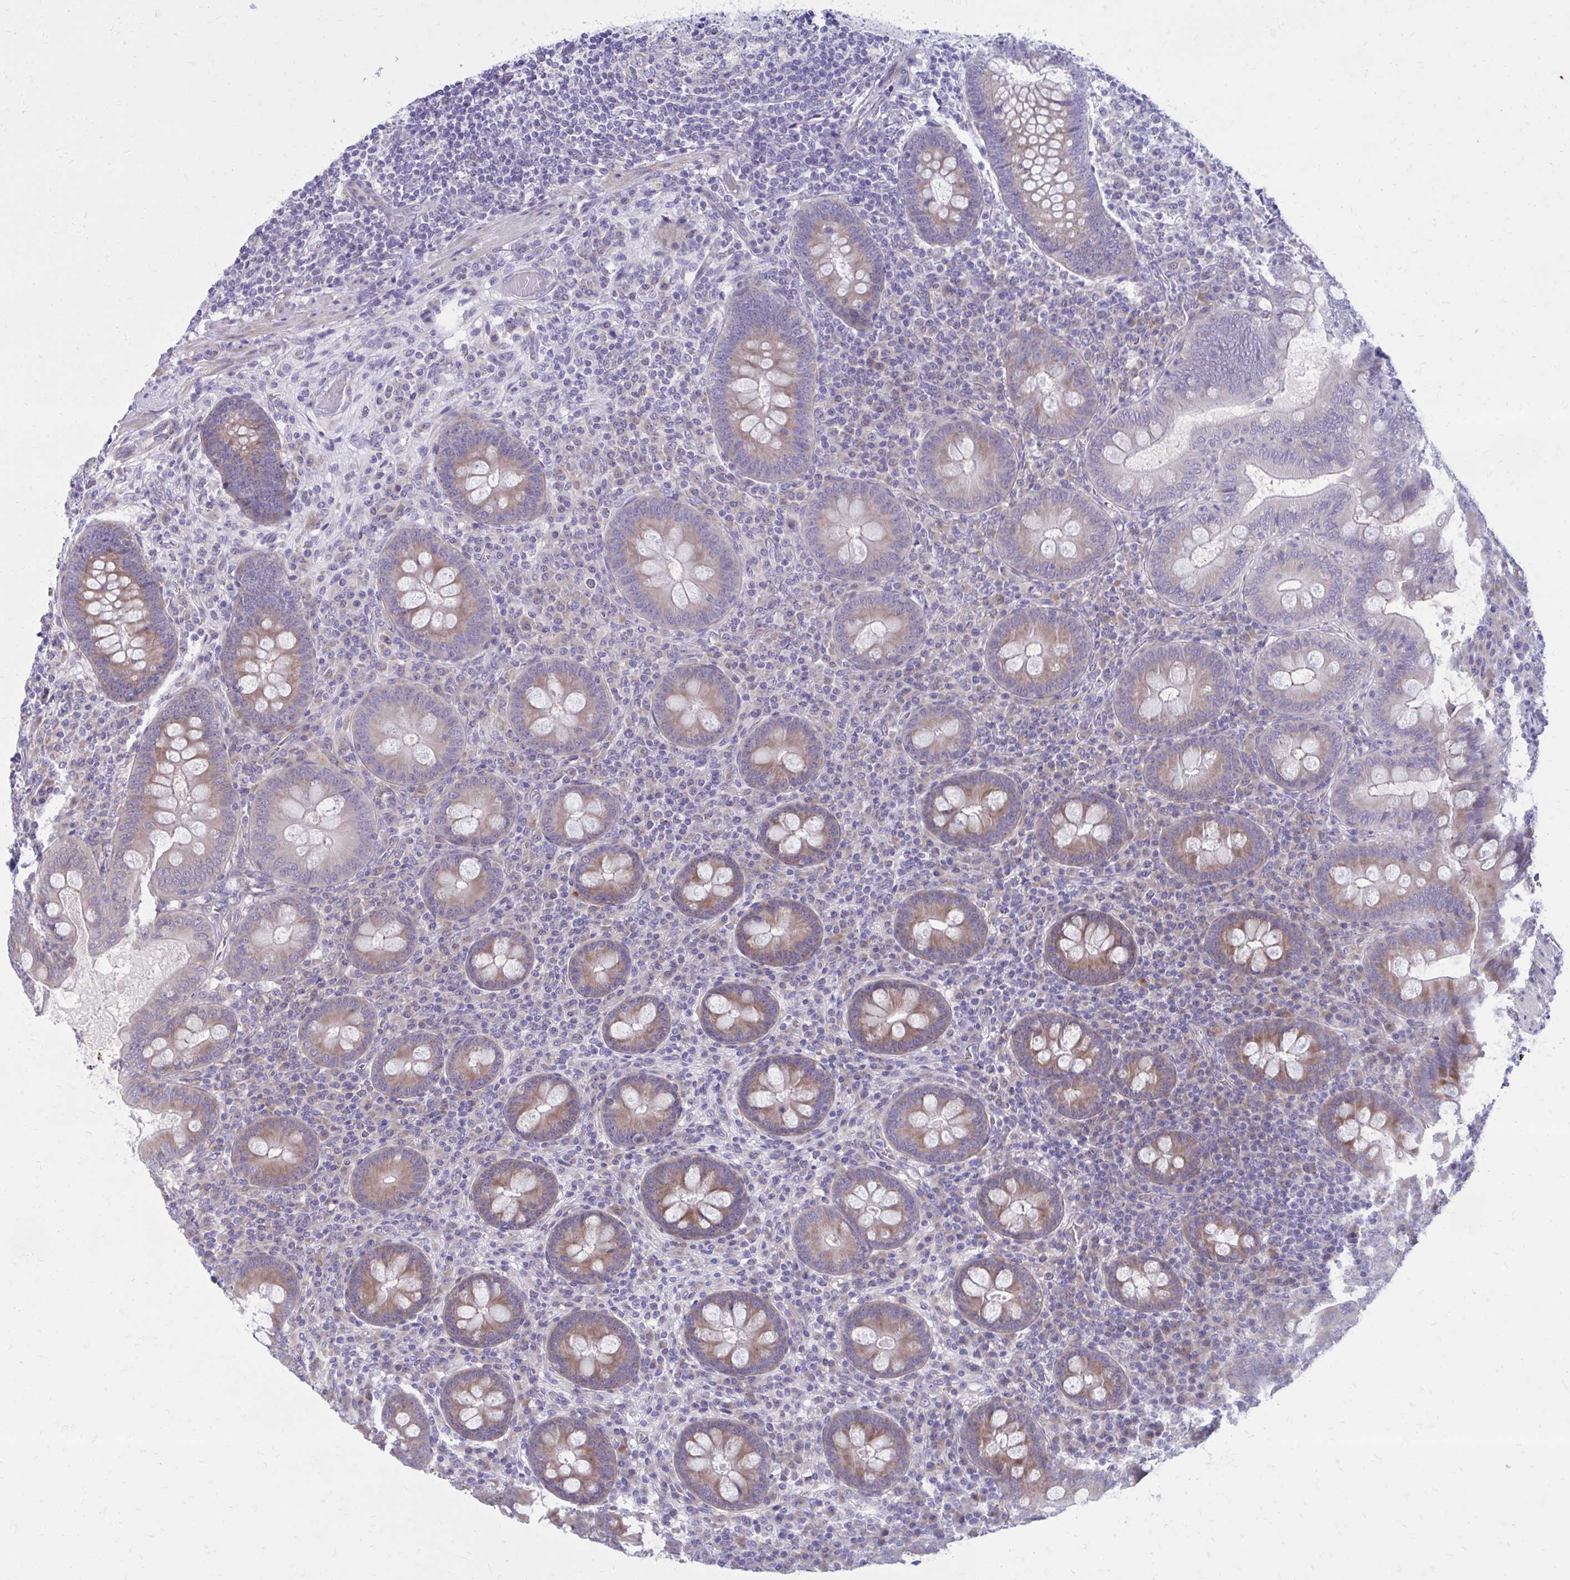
{"staining": {"intensity": "moderate", "quantity": ">75%", "location": "cytoplasmic/membranous"}, "tissue": "appendix", "cell_type": "Glandular cells", "image_type": "normal", "snomed": [{"axis": "morphology", "description": "Normal tissue, NOS"}, {"axis": "topography", "description": "Appendix"}], "caption": "Moderate cytoplasmic/membranous expression is seen in about >75% of glandular cells in benign appendix. (DAB IHC, brown staining for protein, blue staining for nuclei).", "gene": "GIGYF2", "patient": {"sex": "male", "age": 71}}